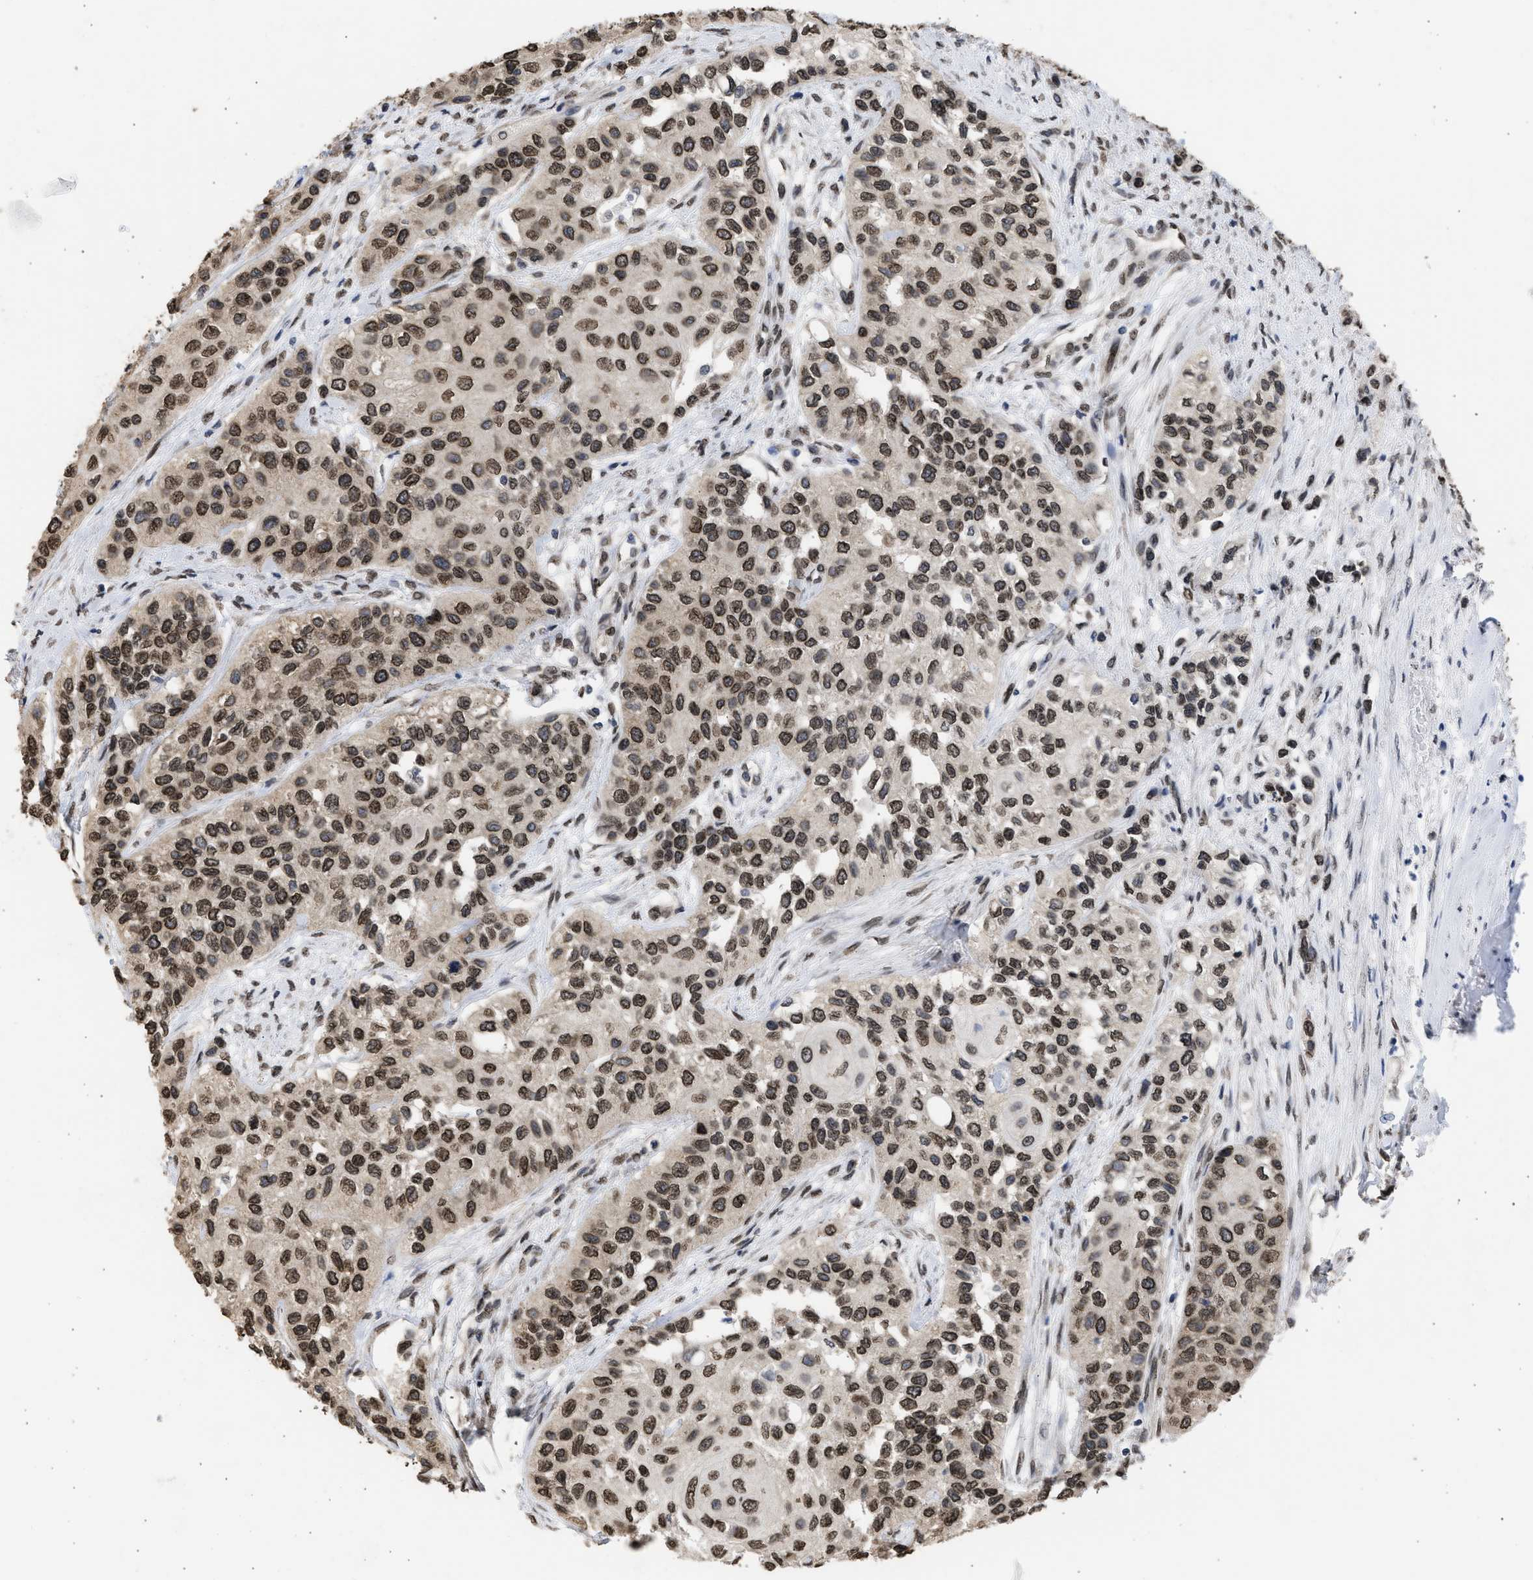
{"staining": {"intensity": "moderate", "quantity": ">75%", "location": "cytoplasmic/membranous,nuclear"}, "tissue": "urothelial cancer", "cell_type": "Tumor cells", "image_type": "cancer", "snomed": [{"axis": "morphology", "description": "Urothelial carcinoma, High grade"}, {"axis": "topography", "description": "Urinary bladder"}], "caption": "Urothelial cancer was stained to show a protein in brown. There is medium levels of moderate cytoplasmic/membranous and nuclear staining in approximately >75% of tumor cells. (IHC, brightfield microscopy, high magnification).", "gene": "NUP35", "patient": {"sex": "female", "age": 56}}